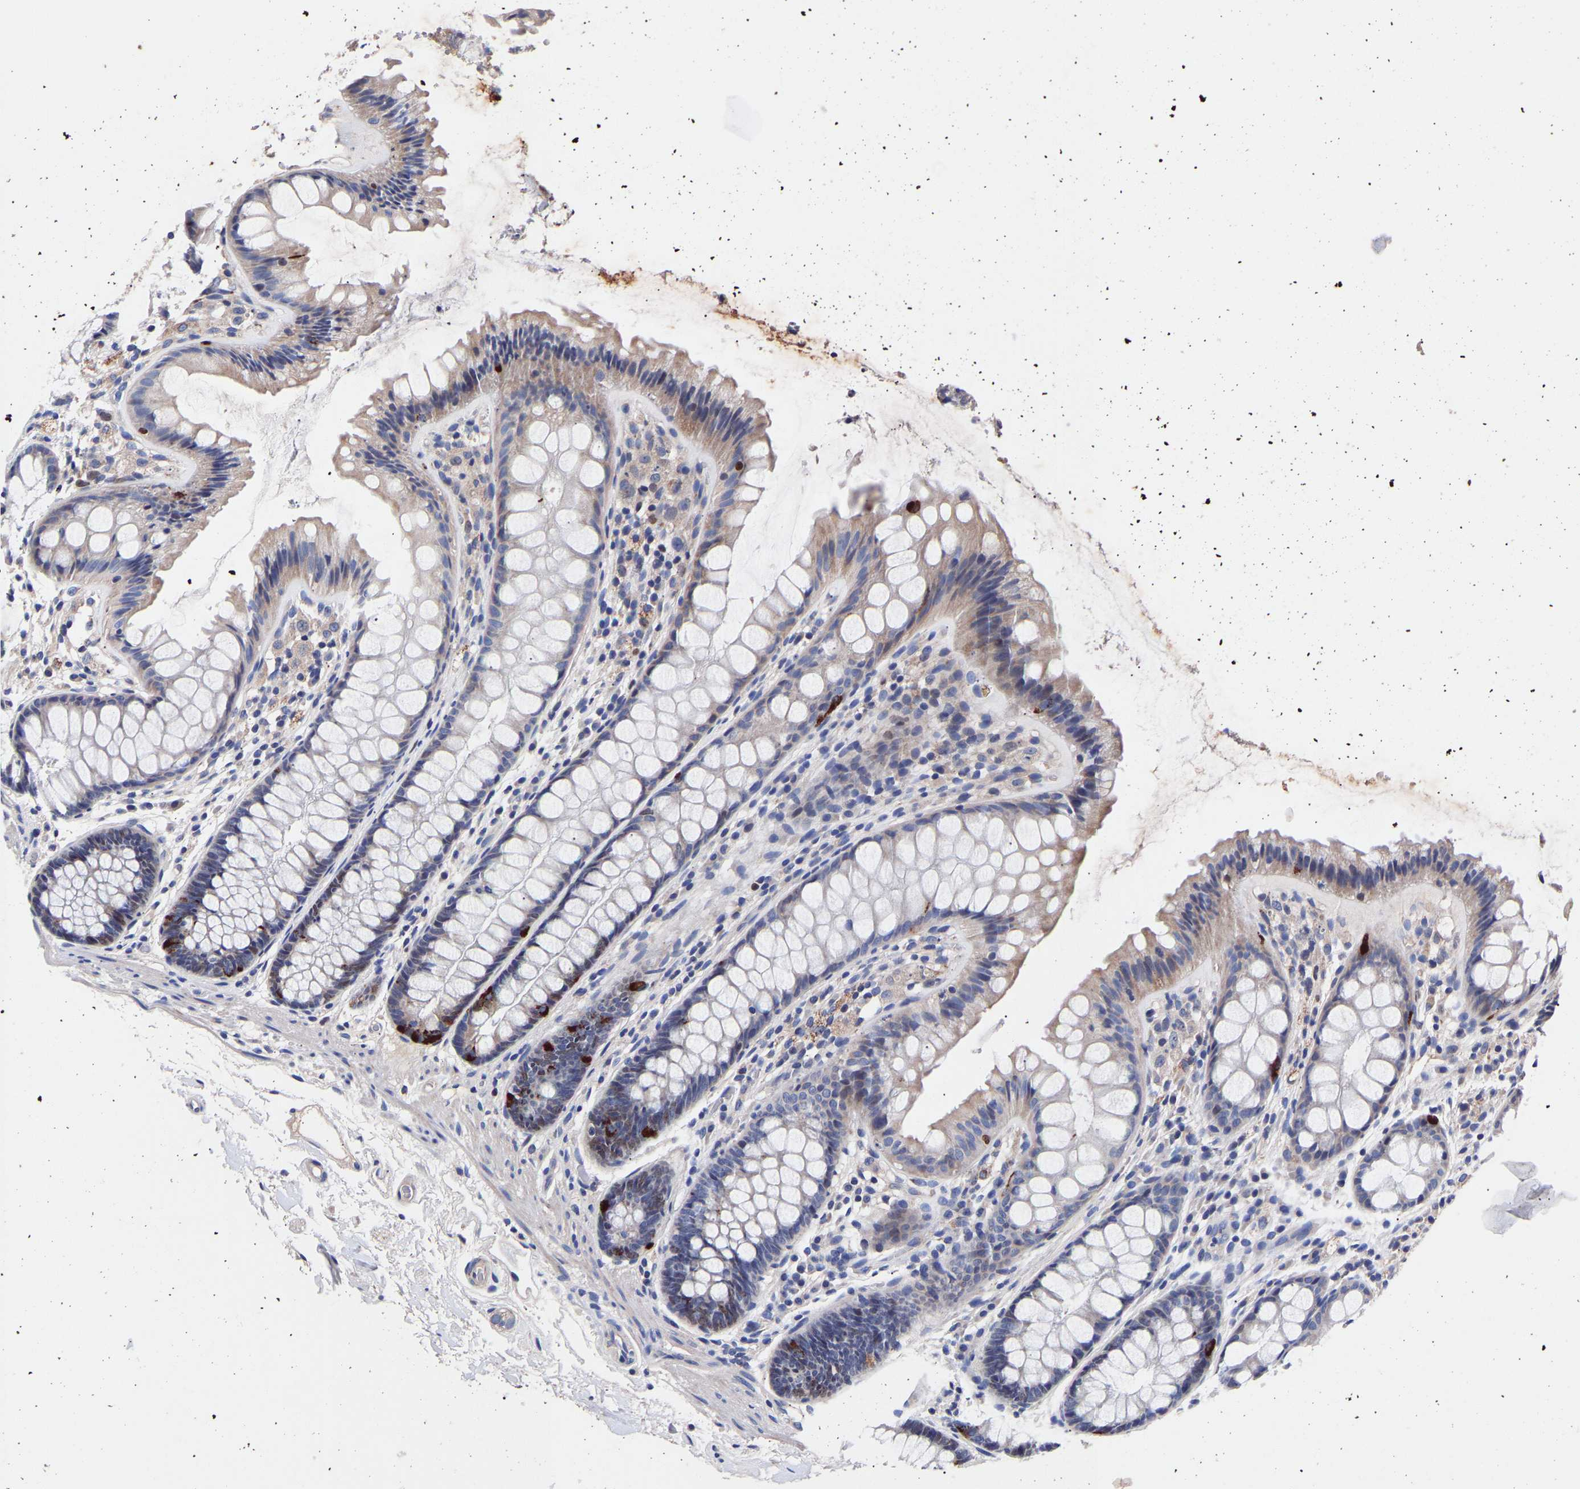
{"staining": {"intensity": "weak", "quantity": "25%-75%", "location": "cytoplasmic/membranous"}, "tissue": "colon", "cell_type": "Endothelial cells", "image_type": "normal", "snomed": [{"axis": "morphology", "description": "Normal tissue, NOS"}, {"axis": "topography", "description": "Colon"}], "caption": "IHC (DAB) staining of normal human colon reveals weak cytoplasmic/membranous protein staining in about 25%-75% of endothelial cells. (Brightfield microscopy of DAB IHC at high magnification).", "gene": "SEM1", "patient": {"sex": "female", "age": 56}}